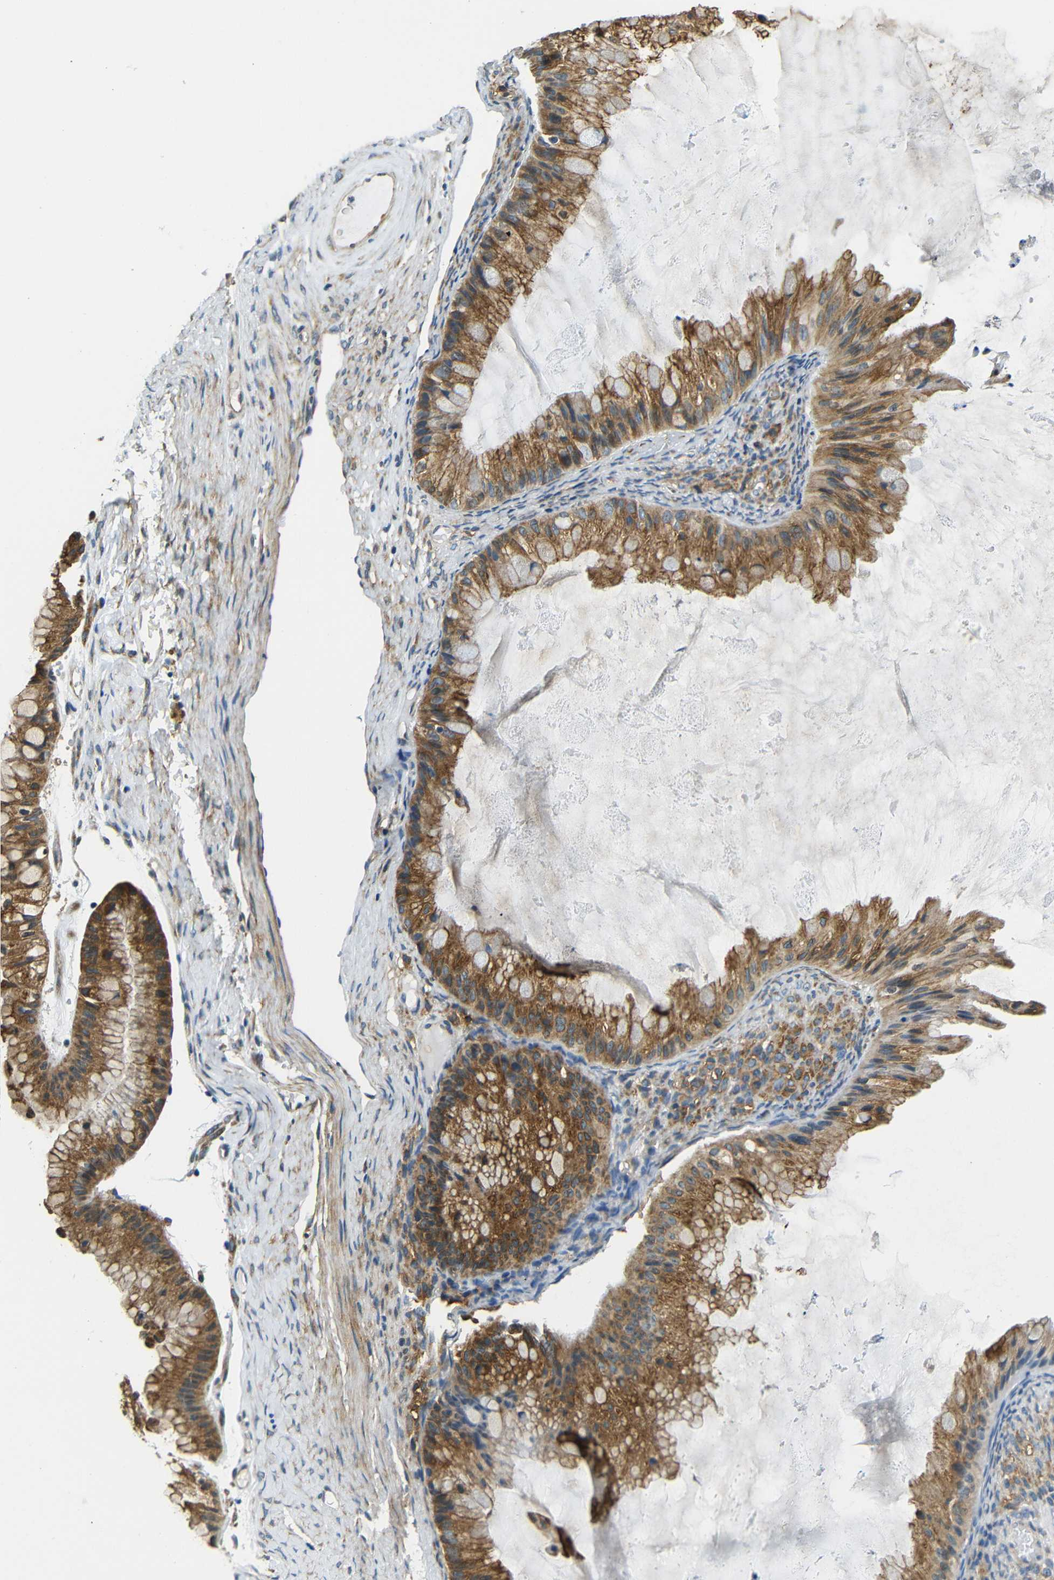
{"staining": {"intensity": "strong", "quantity": ">75%", "location": "cytoplasmic/membranous"}, "tissue": "ovarian cancer", "cell_type": "Tumor cells", "image_type": "cancer", "snomed": [{"axis": "morphology", "description": "Cystadenocarcinoma, mucinous, NOS"}, {"axis": "topography", "description": "Ovary"}], "caption": "A brown stain highlights strong cytoplasmic/membranous positivity of a protein in human ovarian cancer (mucinous cystadenocarcinoma) tumor cells.", "gene": "VAPB", "patient": {"sex": "female", "age": 61}}